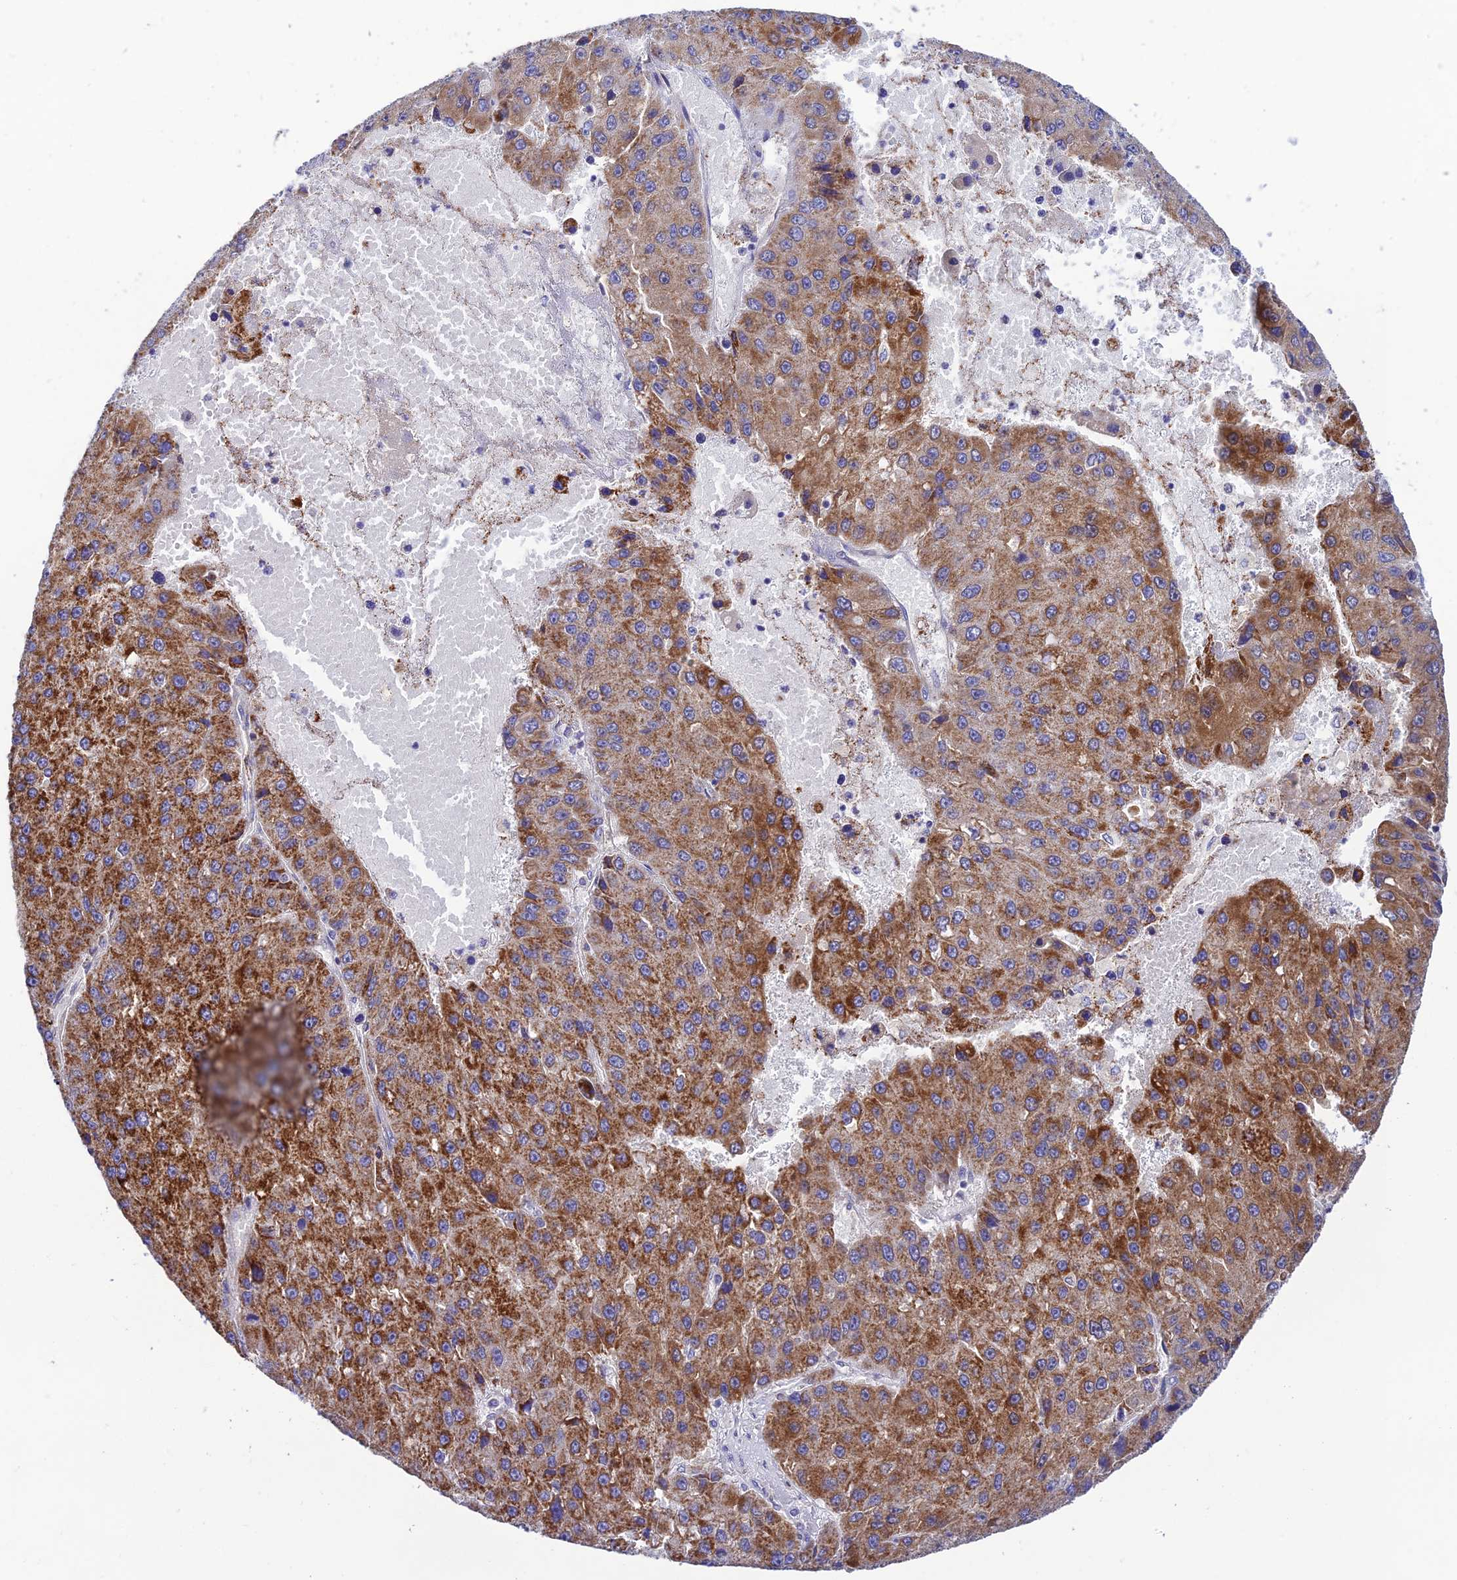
{"staining": {"intensity": "strong", "quantity": ">75%", "location": "cytoplasmic/membranous"}, "tissue": "liver cancer", "cell_type": "Tumor cells", "image_type": "cancer", "snomed": [{"axis": "morphology", "description": "Carcinoma, Hepatocellular, NOS"}, {"axis": "topography", "description": "Liver"}], "caption": "A brown stain shows strong cytoplasmic/membranous expression of a protein in hepatocellular carcinoma (liver) tumor cells.", "gene": "HSDL2", "patient": {"sex": "female", "age": 73}}